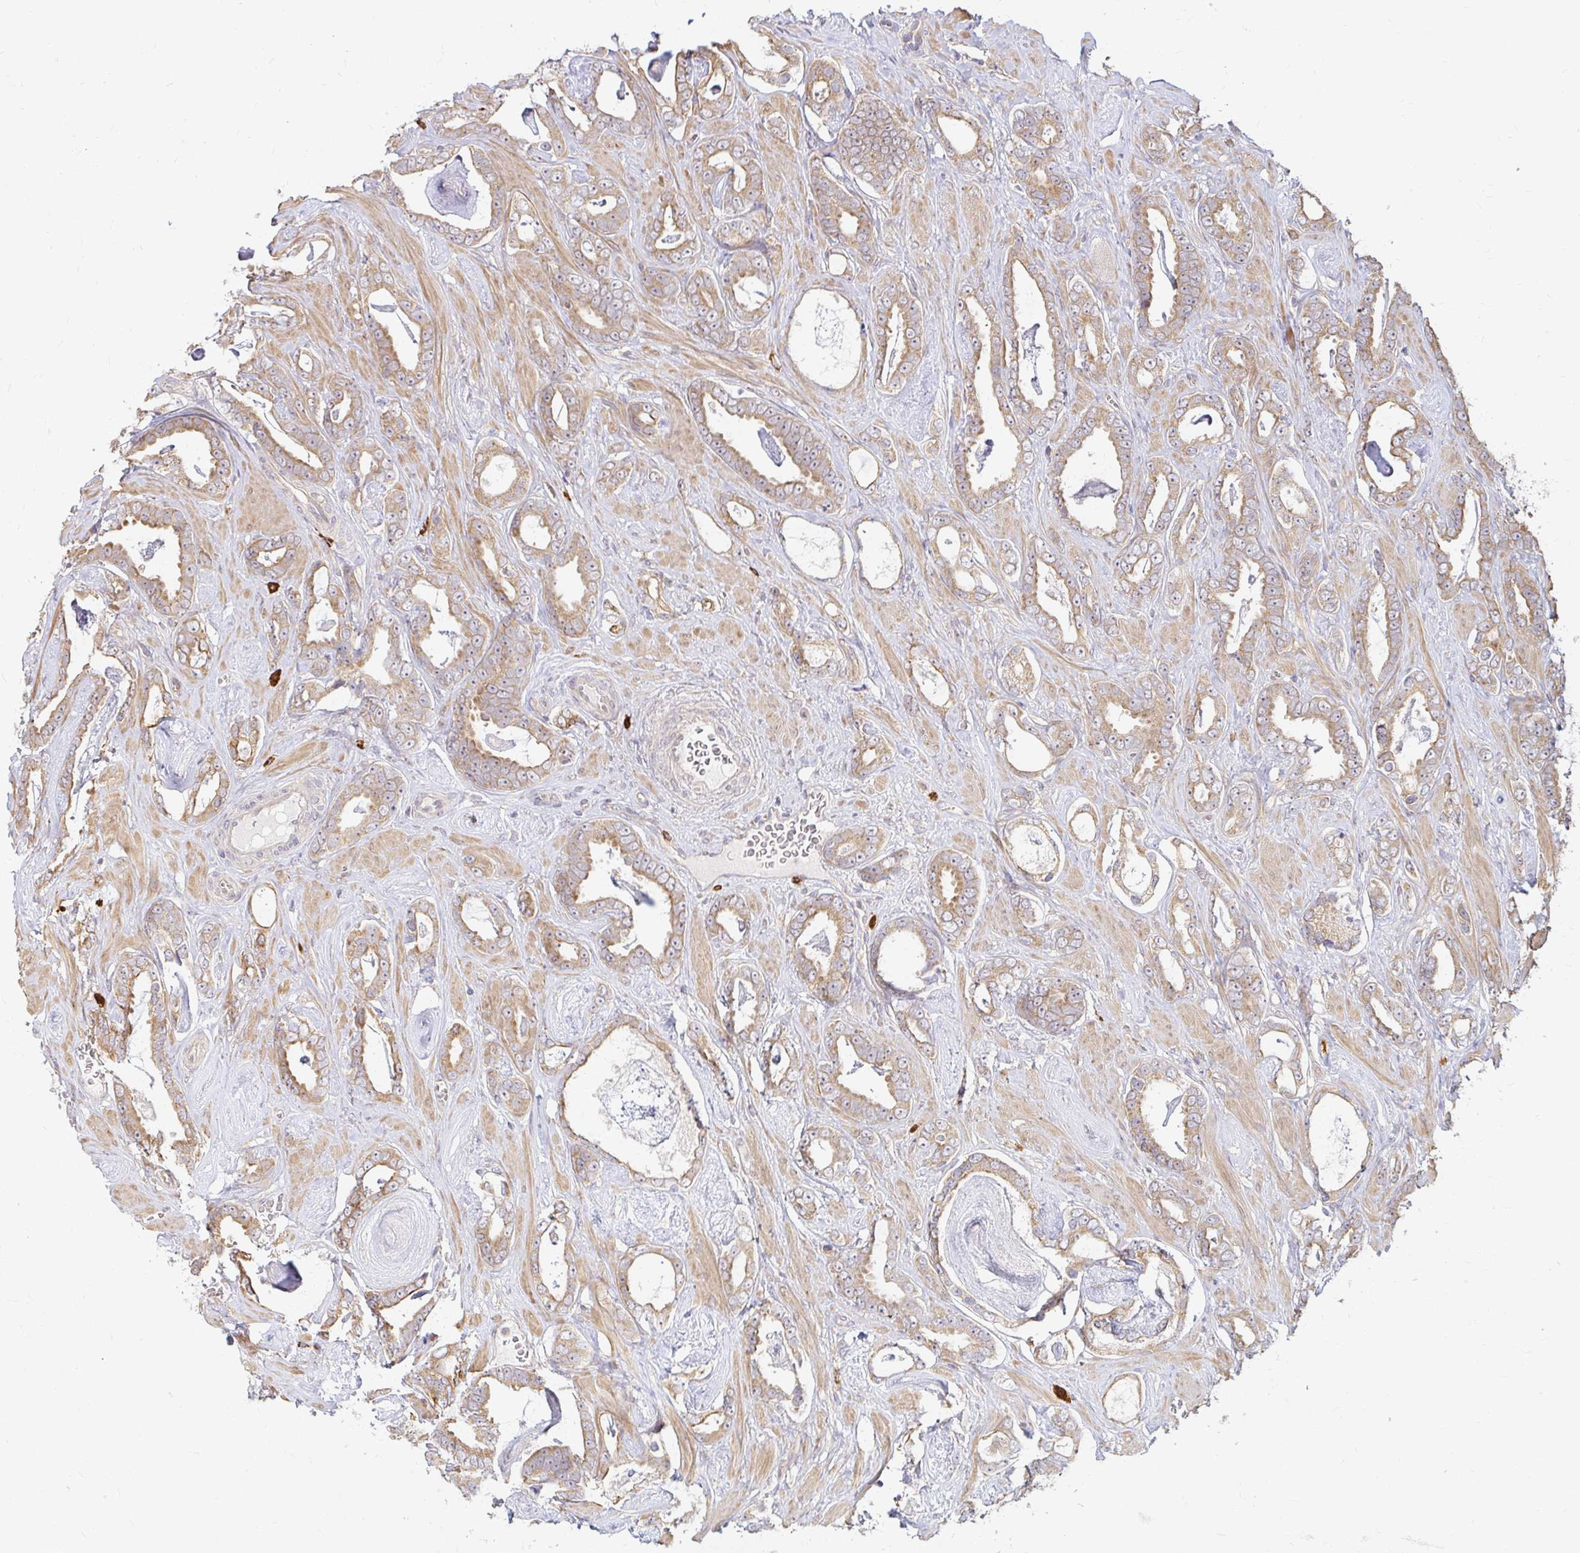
{"staining": {"intensity": "moderate", "quantity": ">75%", "location": "cytoplasmic/membranous"}, "tissue": "prostate cancer", "cell_type": "Tumor cells", "image_type": "cancer", "snomed": [{"axis": "morphology", "description": "Adenocarcinoma, High grade"}, {"axis": "topography", "description": "Prostate"}], "caption": "Immunohistochemical staining of prostate cancer (high-grade adenocarcinoma) displays moderate cytoplasmic/membranous protein staining in approximately >75% of tumor cells. (DAB IHC, brown staining for protein, blue staining for nuclei).", "gene": "CAST", "patient": {"sex": "male", "age": 63}}